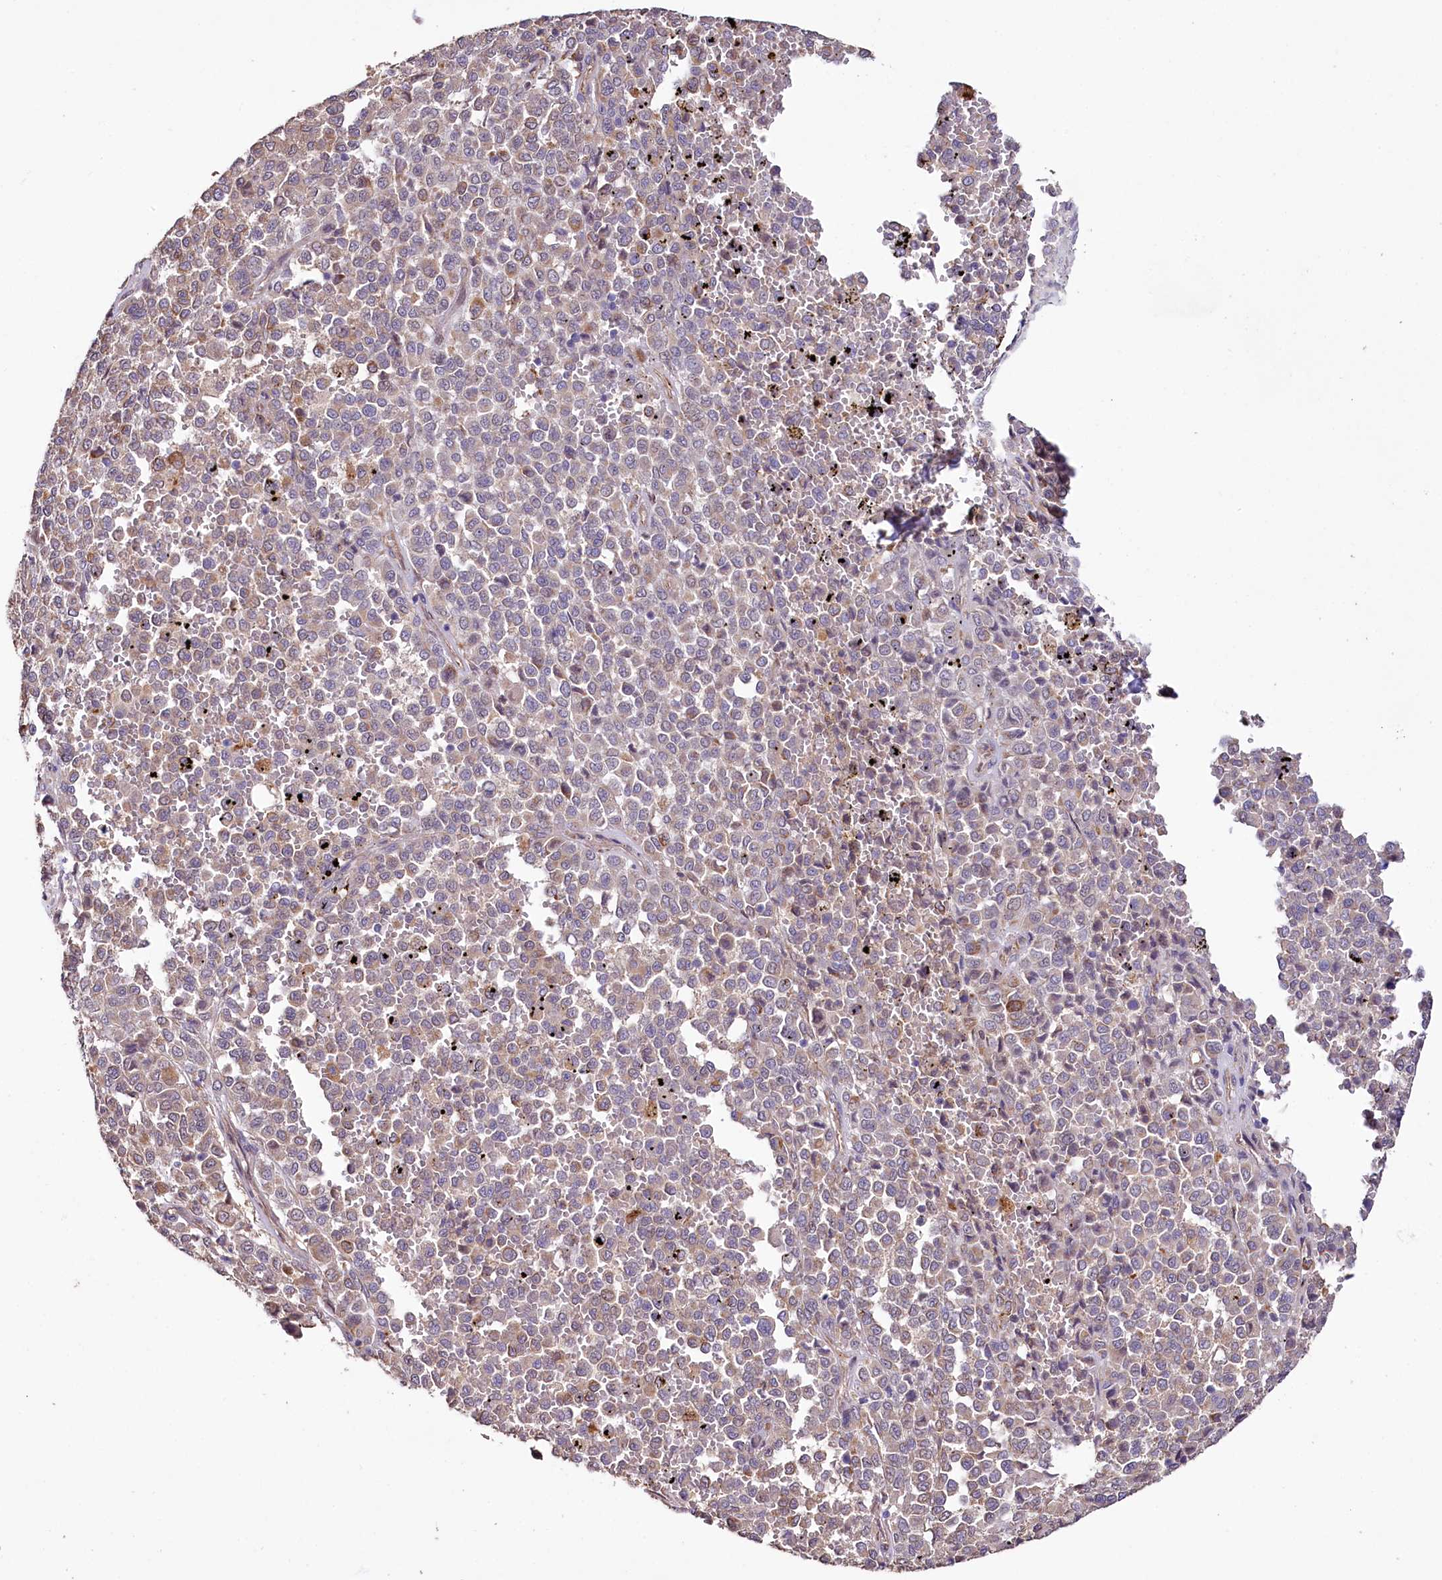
{"staining": {"intensity": "weak", "quantity": "<25%", "location": "cytoplasmic/membranous"}, "tissue": "melanoma", "cell_type": "Tumor cells", "image_type": "cancer", "snomed": [{"axis": "morphology", "description": "Malignant melanoma, Metastatic site"}, {"axis": "topography", "description": "Pancreas"}], "caption": "DAB (3,3'-diaminobenzidine) immunohistochemical staining of malignant melanoma (metastatic site) exhibits no significant staining in tumor cells. (Immunohistochemistry (ihc), brightfield microscopy, high magnification).", "gene": "TTC12", "patient": {"sex": "female", "age": 30}}